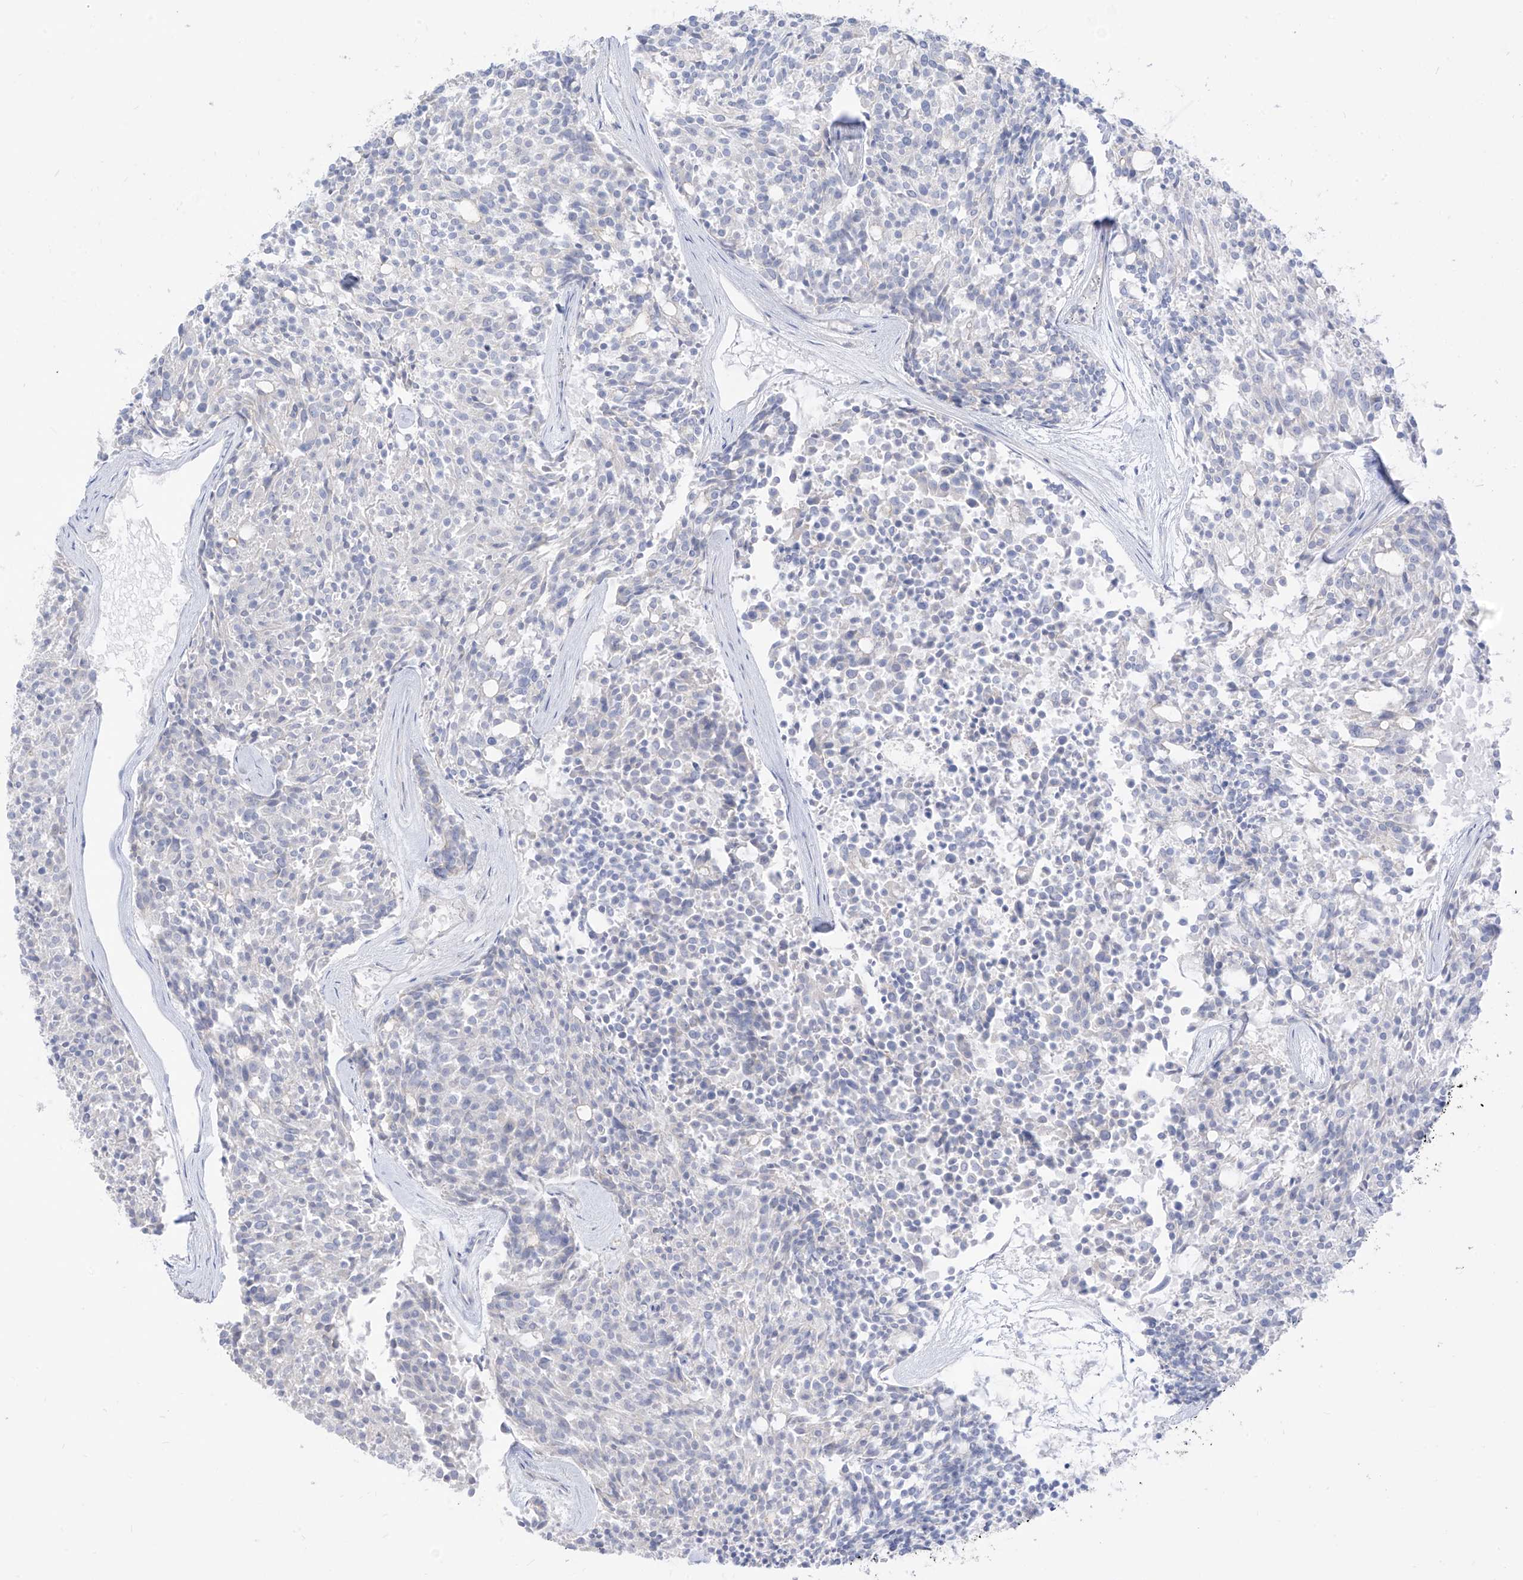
{"staining": {"intensity": "negative", "quantity": "none", "location": "none"}, "tissue": "carcinoid", "cell_type": "Tumor cells", "image_type": "cancer", "snomed": [{"axis": "morphology", "description": "Carcinoid, malignant, NOS"}, {"axis": "topography", "description": "Pancreas"}], "caption": "Micrograph shows no protein expression in tumor cells of malignant carcinoid tissue.", "gene": "ARHGEF40", "patient": {"sex": "female", "age": 54}}